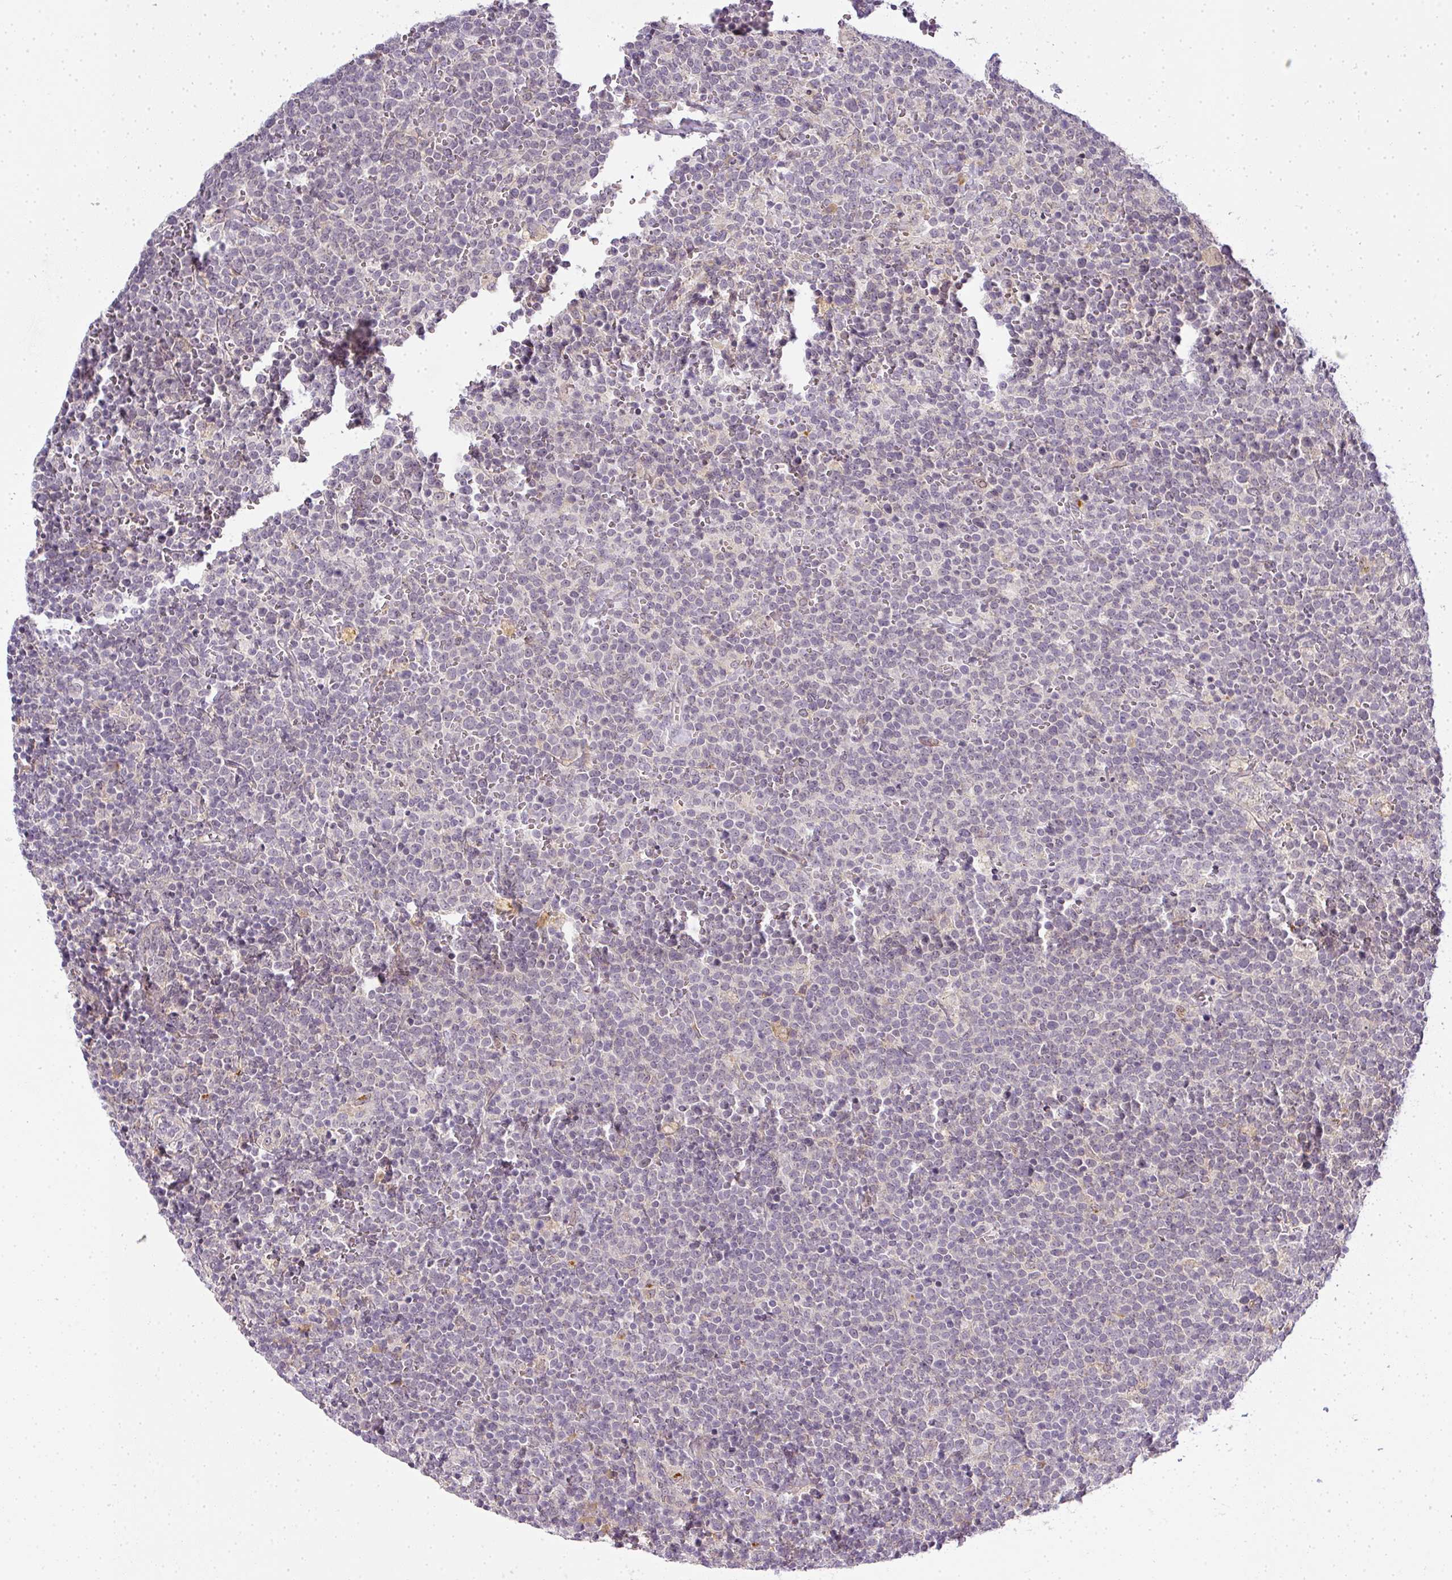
{"staining": {"intensity": "negative", "quantity": "none", "location": "none"}, "tissue": "lymphoma", "cell_type": "Tumor cells", "image_type": "cancer", "snomed": [{"axis": "morphology", "description": "Malignant lymphoma, non-Hodgkin's type, High grade"}, {"axis": "topography", "description": "Lymph node"}], "caption": "This is an immunohistochemistry (IHC) micrograph of human lymphoma. There is no staining in tumor cells.", "gene": "MED19", "patient": {"sex": "male", "age": 61}}